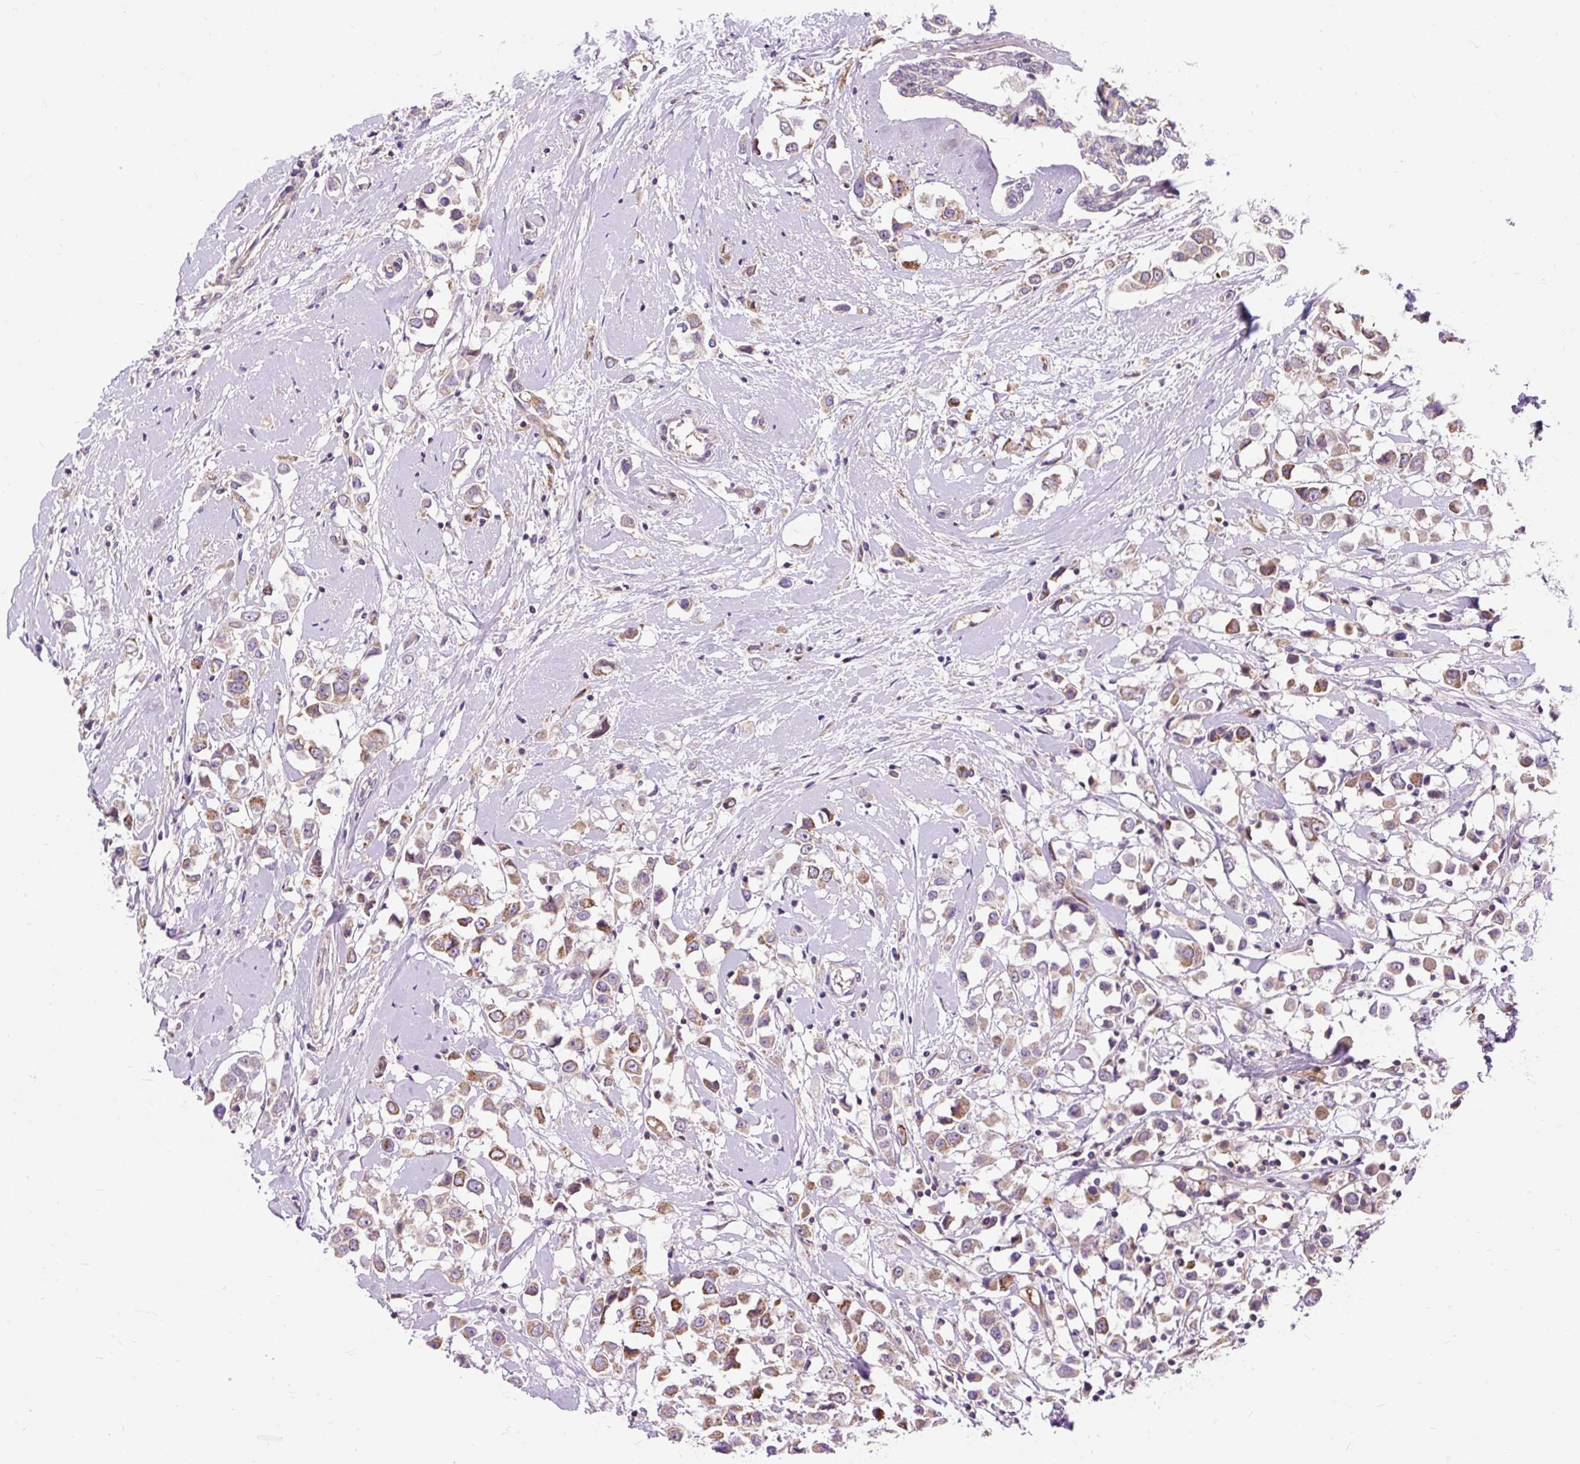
{"staining": {"intensity": "moderate", "quantity": ">75%", "location": "cytoplasmic/membranous"}, "tissue": "breast cancer", "cell_type": "Tumor cells", "image_type": "cancer", "snomed": [{"axis": "morphology", "description": "Duct carcinoma"}, {"axis": "topography", "description": "Breast"}], "caption": "DAB (3,3'-diaminobenzidine) immunohistochemical staining of breast cancer displays moderate cytoplasmic/membranous protein positivity in about >75% of tumor cells.", "gene": "PCDHGB3", "patient": {"sex": "female", "age": 61}}